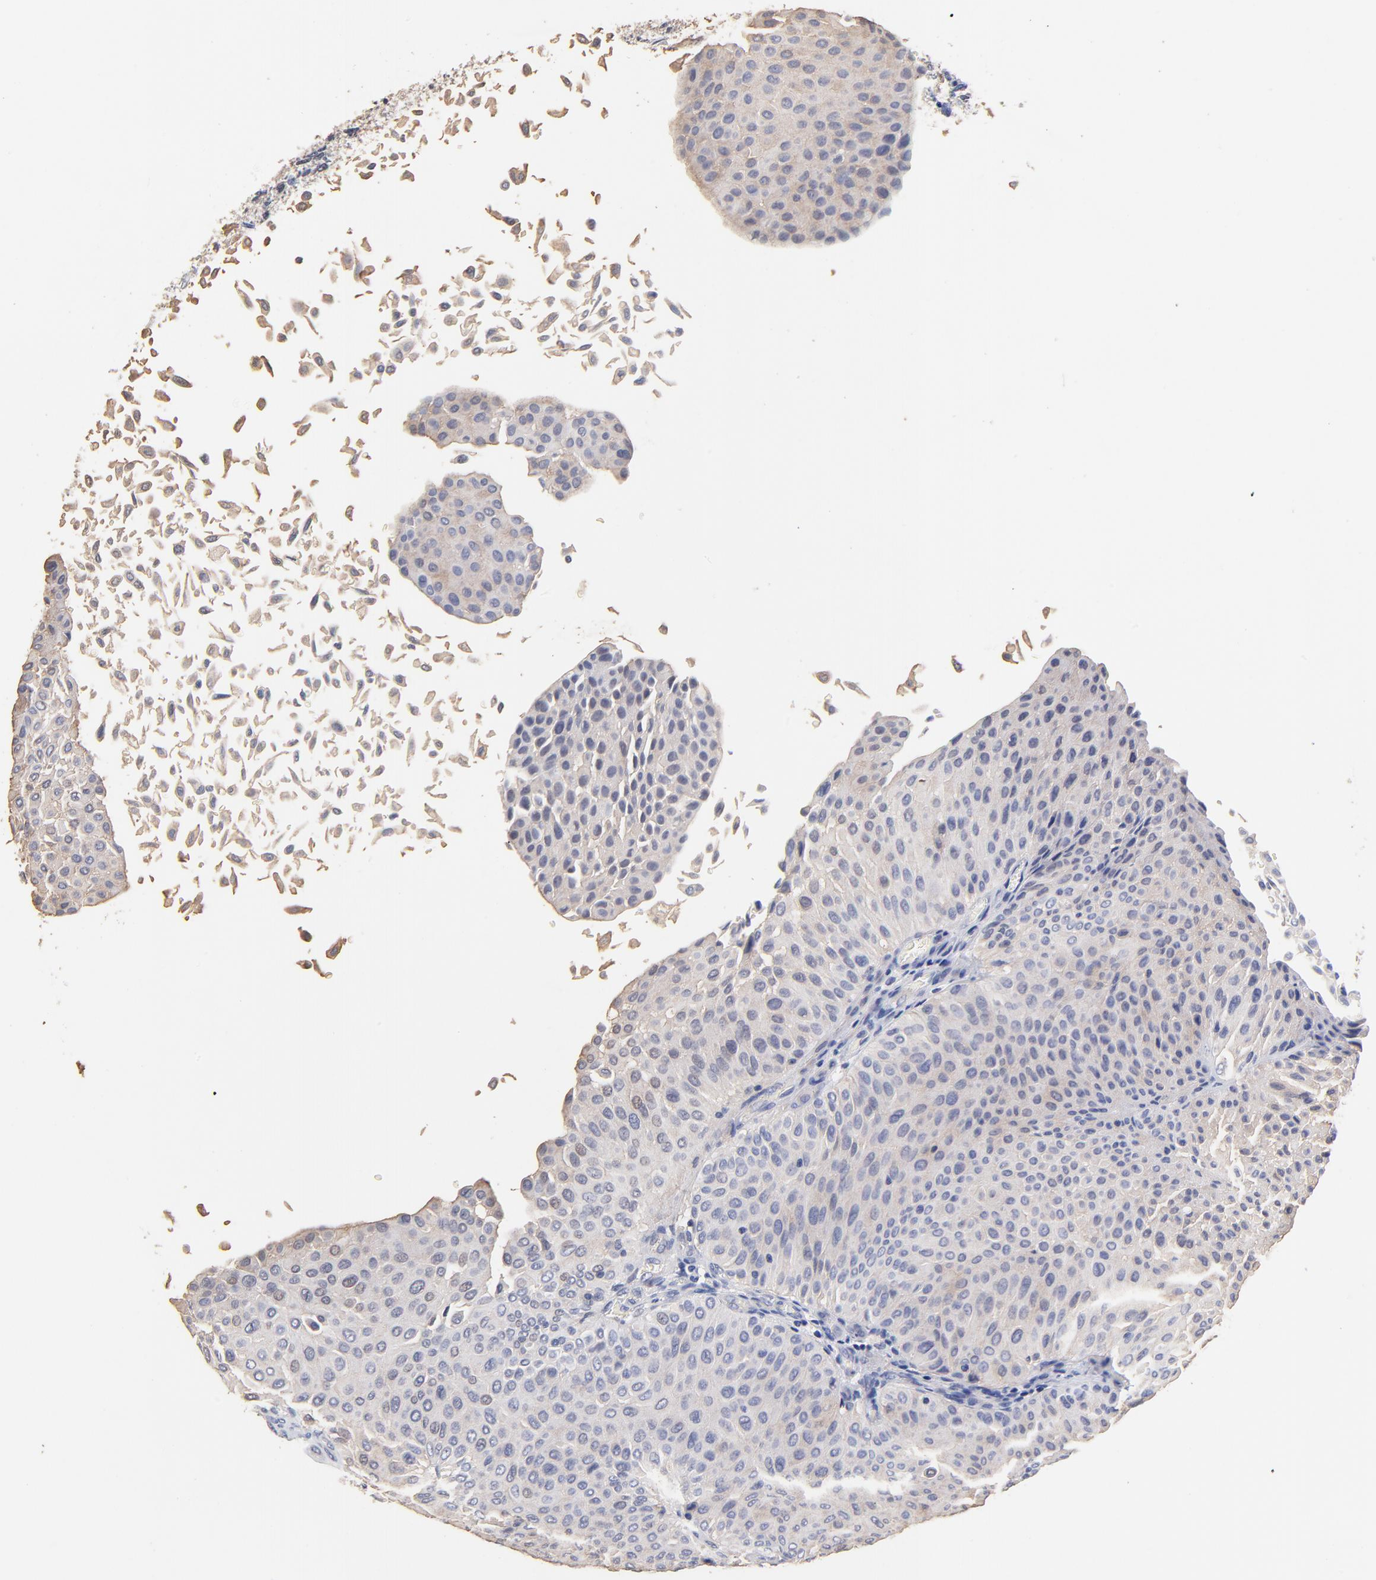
{"staining": {"intensity": "weak", "quantity": "25%-75%", "location": "cytoplasmic/membranous"}, "tissue": "urothelial cancer", "cell_type": "Tumor cells", "image_type": "cancer", "snomed": [{"axis": "morphology", "description": "Urothelial carcinoma, Low grade"}, {"axis": "topography", "description": "Urinary bladder"}], "caption": "DAB immunohistochemical staining of low-grade urothelial carcinoma exhibits weak cytoplasmic/membranous protein positivity in about 25%-75% of tumor cells.", "gene": "TWNK", "patient": {"sex": "male", "age": 64}}